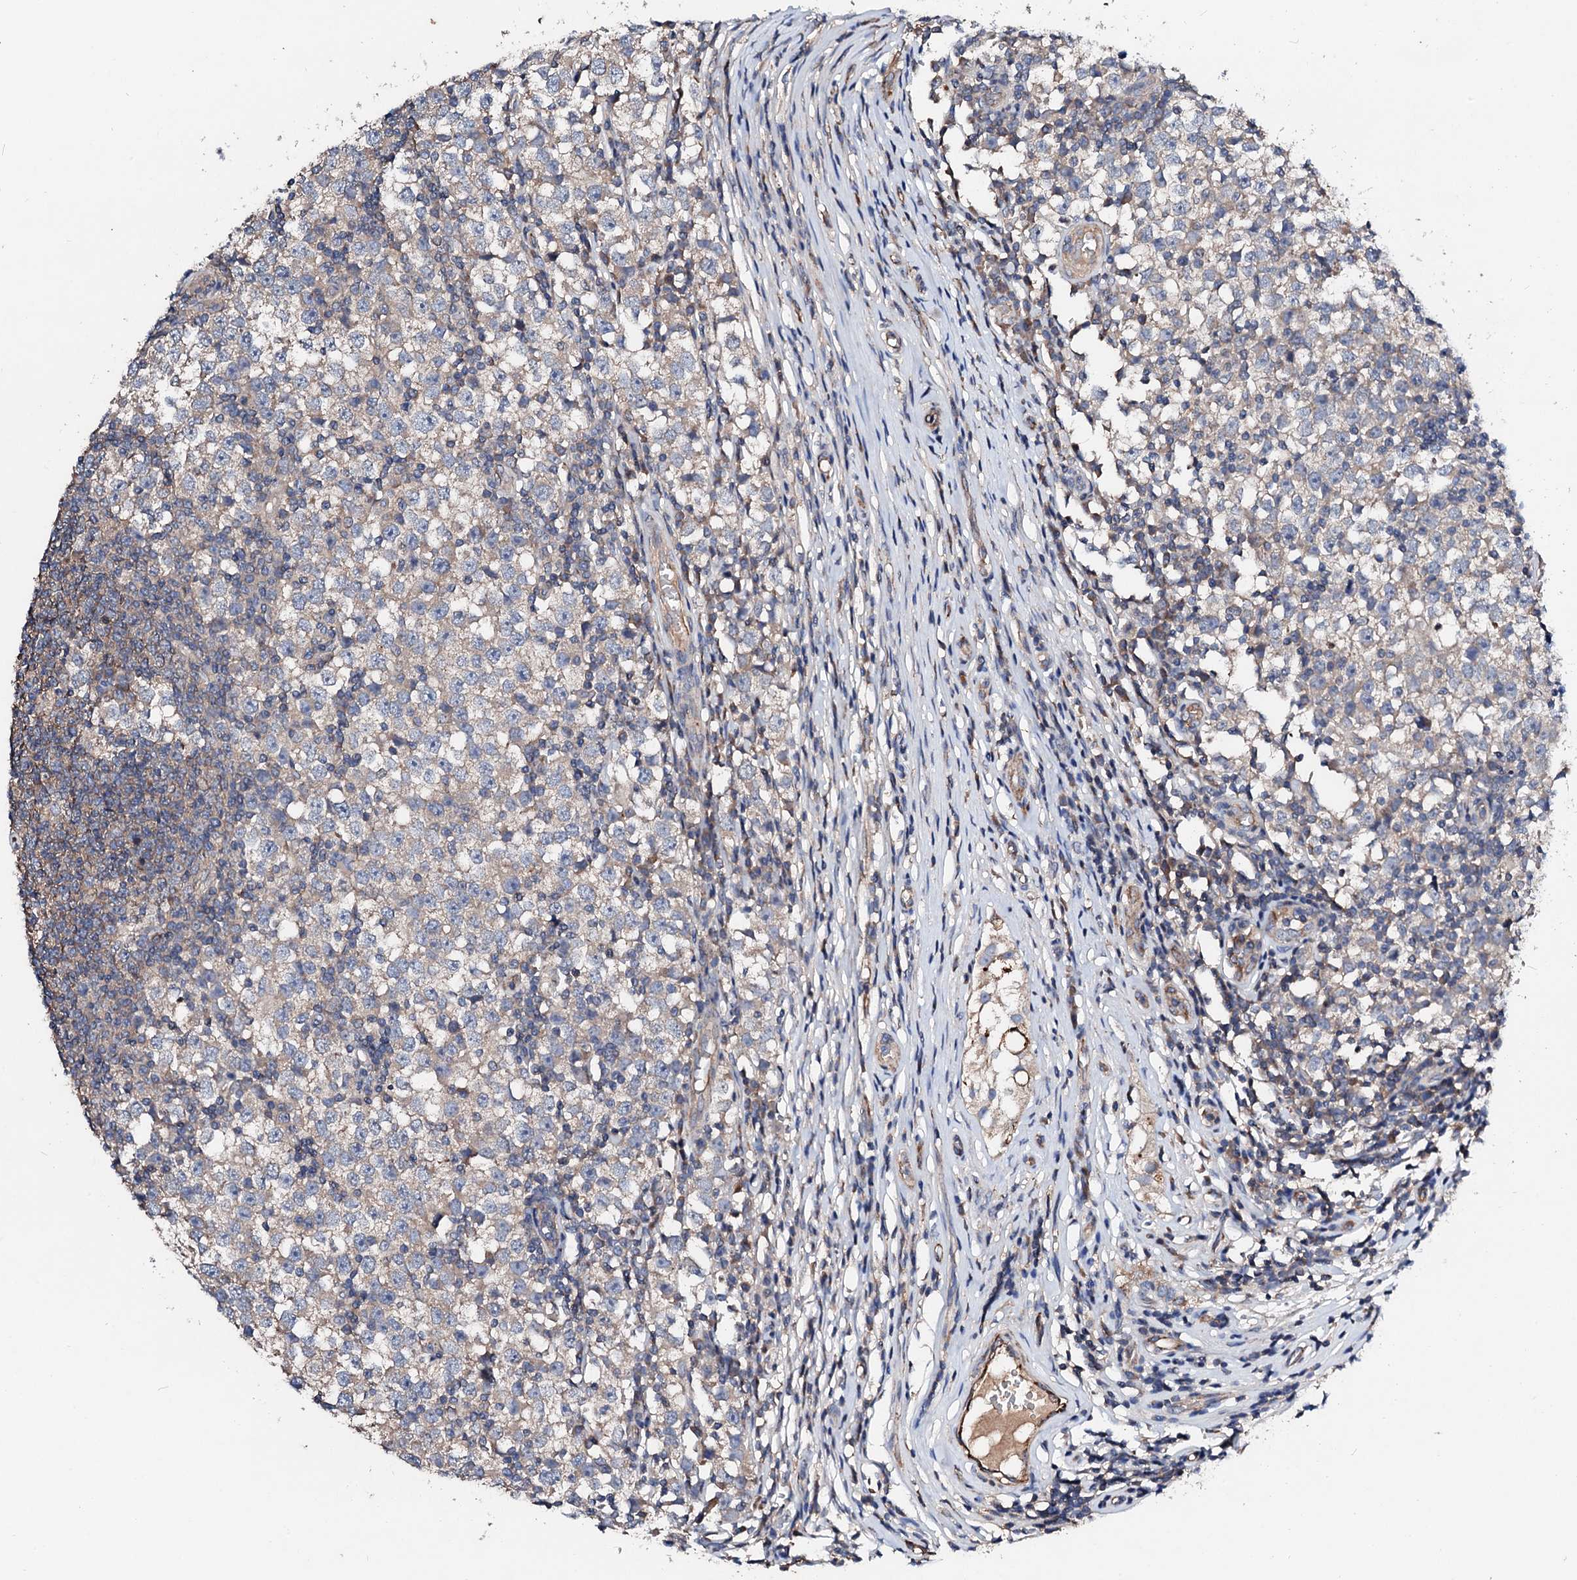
{"staining": {"intensity": "negative", "quantity": "none", "location": "none"}, "tissue": "testis cancer", "cell_type": "Tumor cells", "image_type": "cancer", "snomed": [{"axis": "morphology", "description": "Seminoma, NOS"}, {"axis": "topography", "description": "Testis"}], "caption": "IHC histopathology image of neoplastic tissue: testis cancer stained with DAB (3,3'-diaminobenzidine) shows no significant protein expression in tumor cells.", "gene": "FIBIN", "patient": {"sex": "male", "age": 65}}